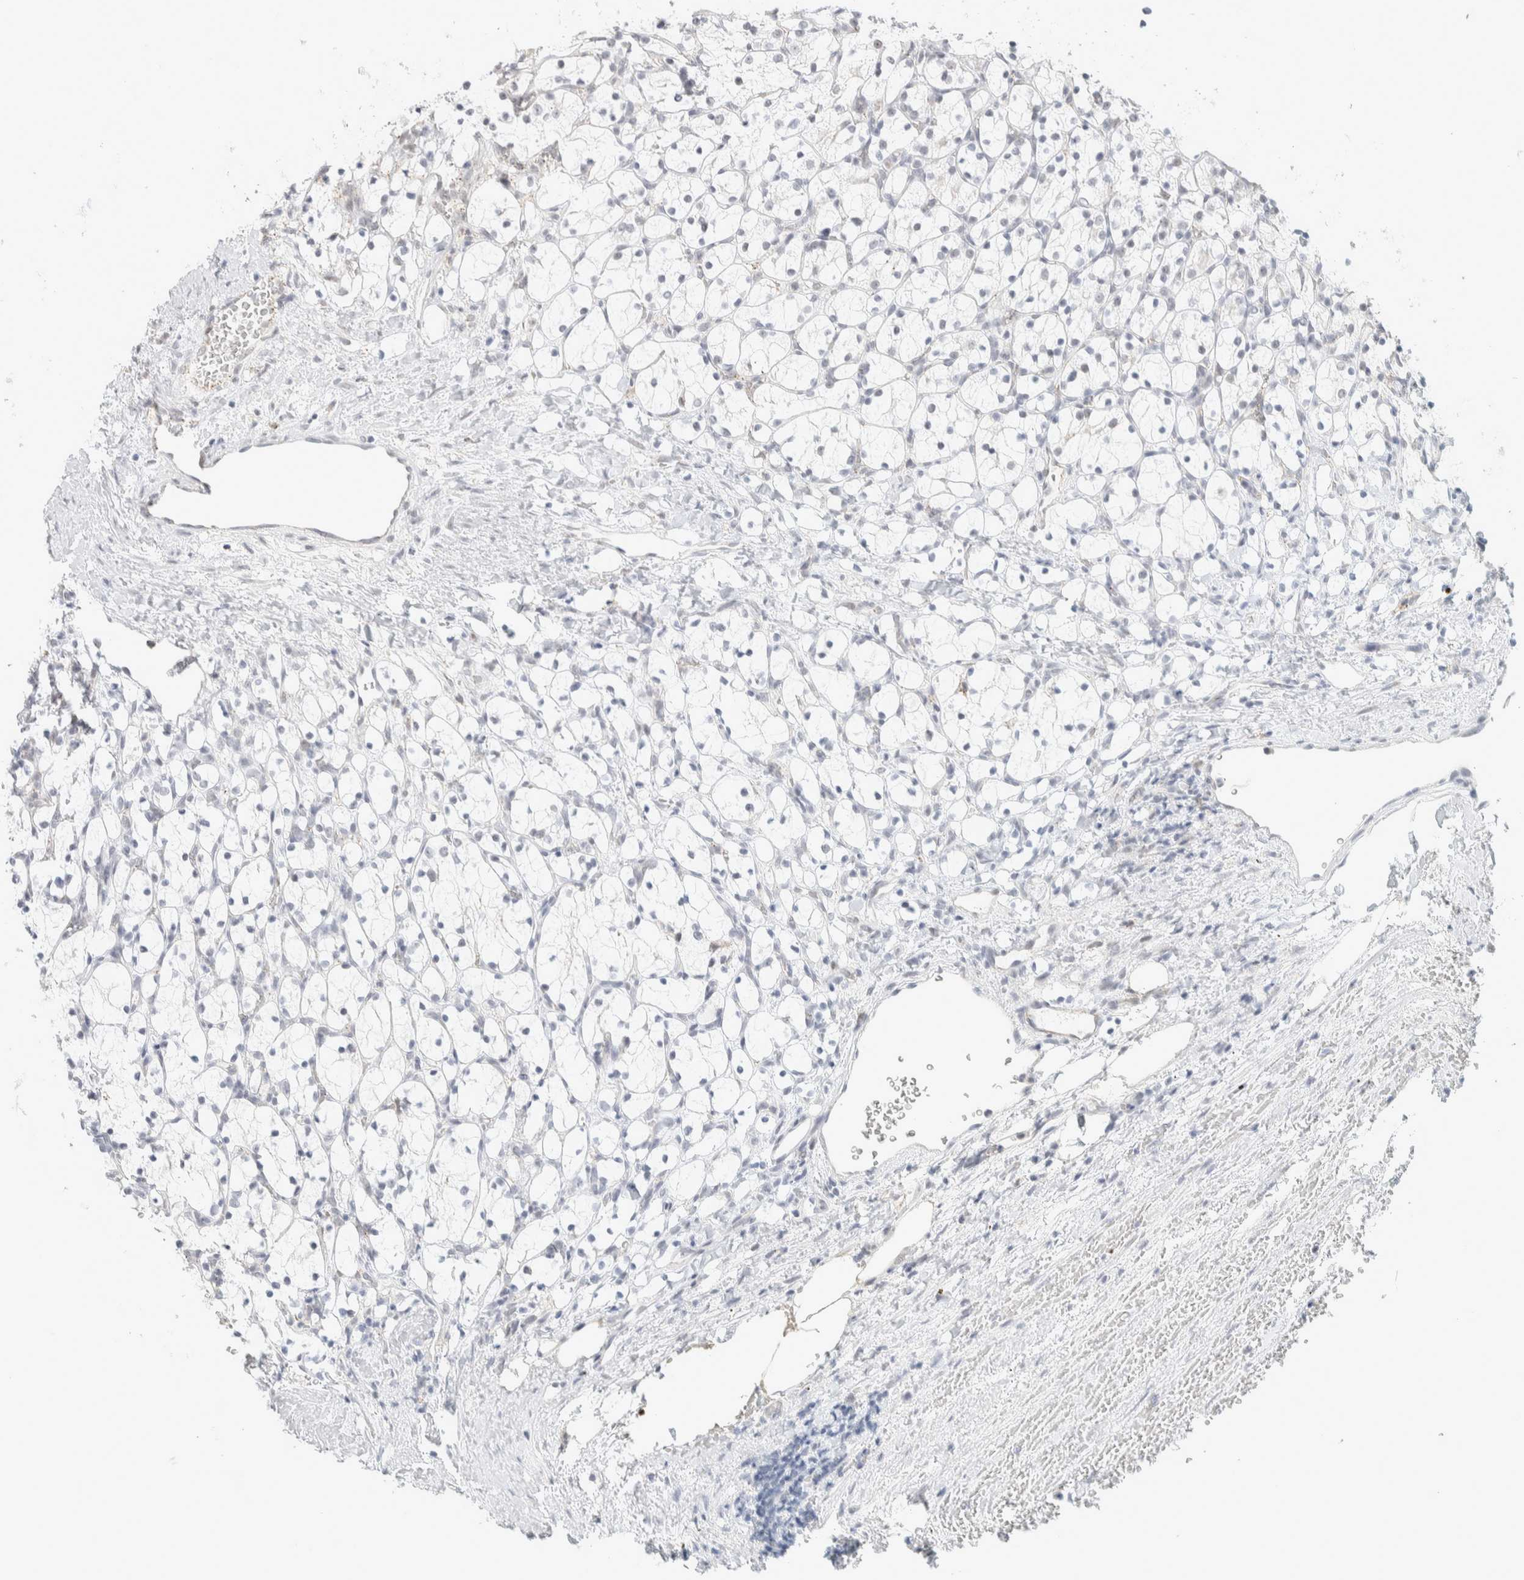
{"staining": {"intensity": "negative", "quantity": "none", "location": "none"}, "tissue": "renal cancer", "cell_type": "Tumor cells", "image_type": "cancer", "snomed": [{"axis": "morphology", "description": "Adenocarcinoma, NOS"}, {"axis": "topography", "description": "Kidney"}], "caption": "This is an IHC photomicrograph of renal adenocarcinoma. There is no positivity in tumor cells.", "gene": "CDH17", "patient": {"sex": "female", "age": 69}}